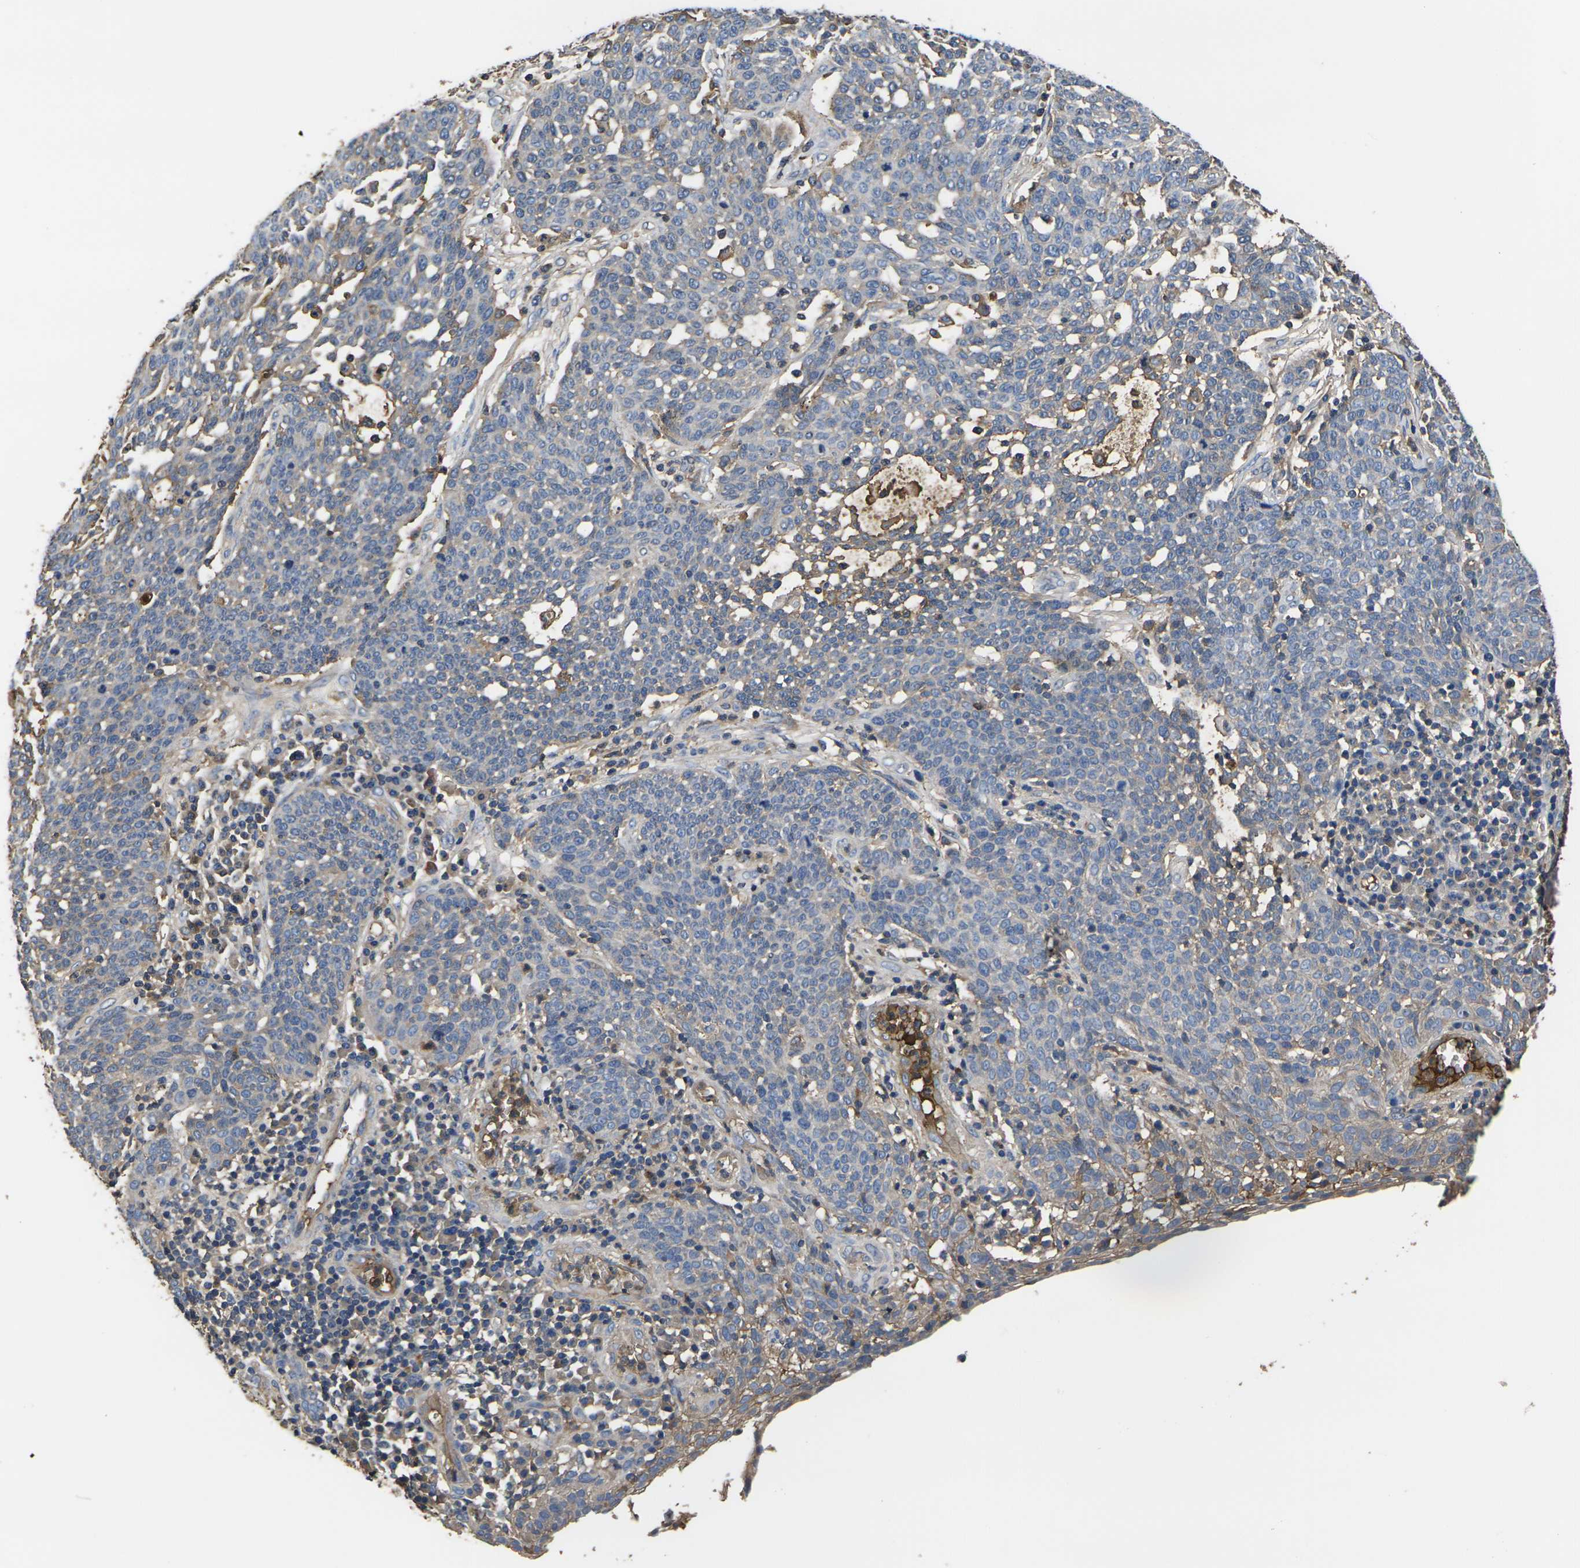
{"staining": {"intensity": "weak", "quantity": "25%-75%", "location": "cytoplasmic/membranous"}, "tissue": "cervical cancer", "cell_type": "Tumor cells", "image_type": "cancer", "snomed": [{"axis": "morphology", "description": "Squamous cell carcinoma, NOS"}, {"axis": "topography", "description": "Cervix"}], "caption": "IHC histopathology image of neoplastic tissue: cervical cancer stained using IHC reveals low levels of weak protein expression localized specifically in the cytoplasmic/membranous of tumor cells, appearing as a cytoplasmic/membranous brown color.", "gene": "HSPG2", "patient": {"sex": "female", "age": 34}}